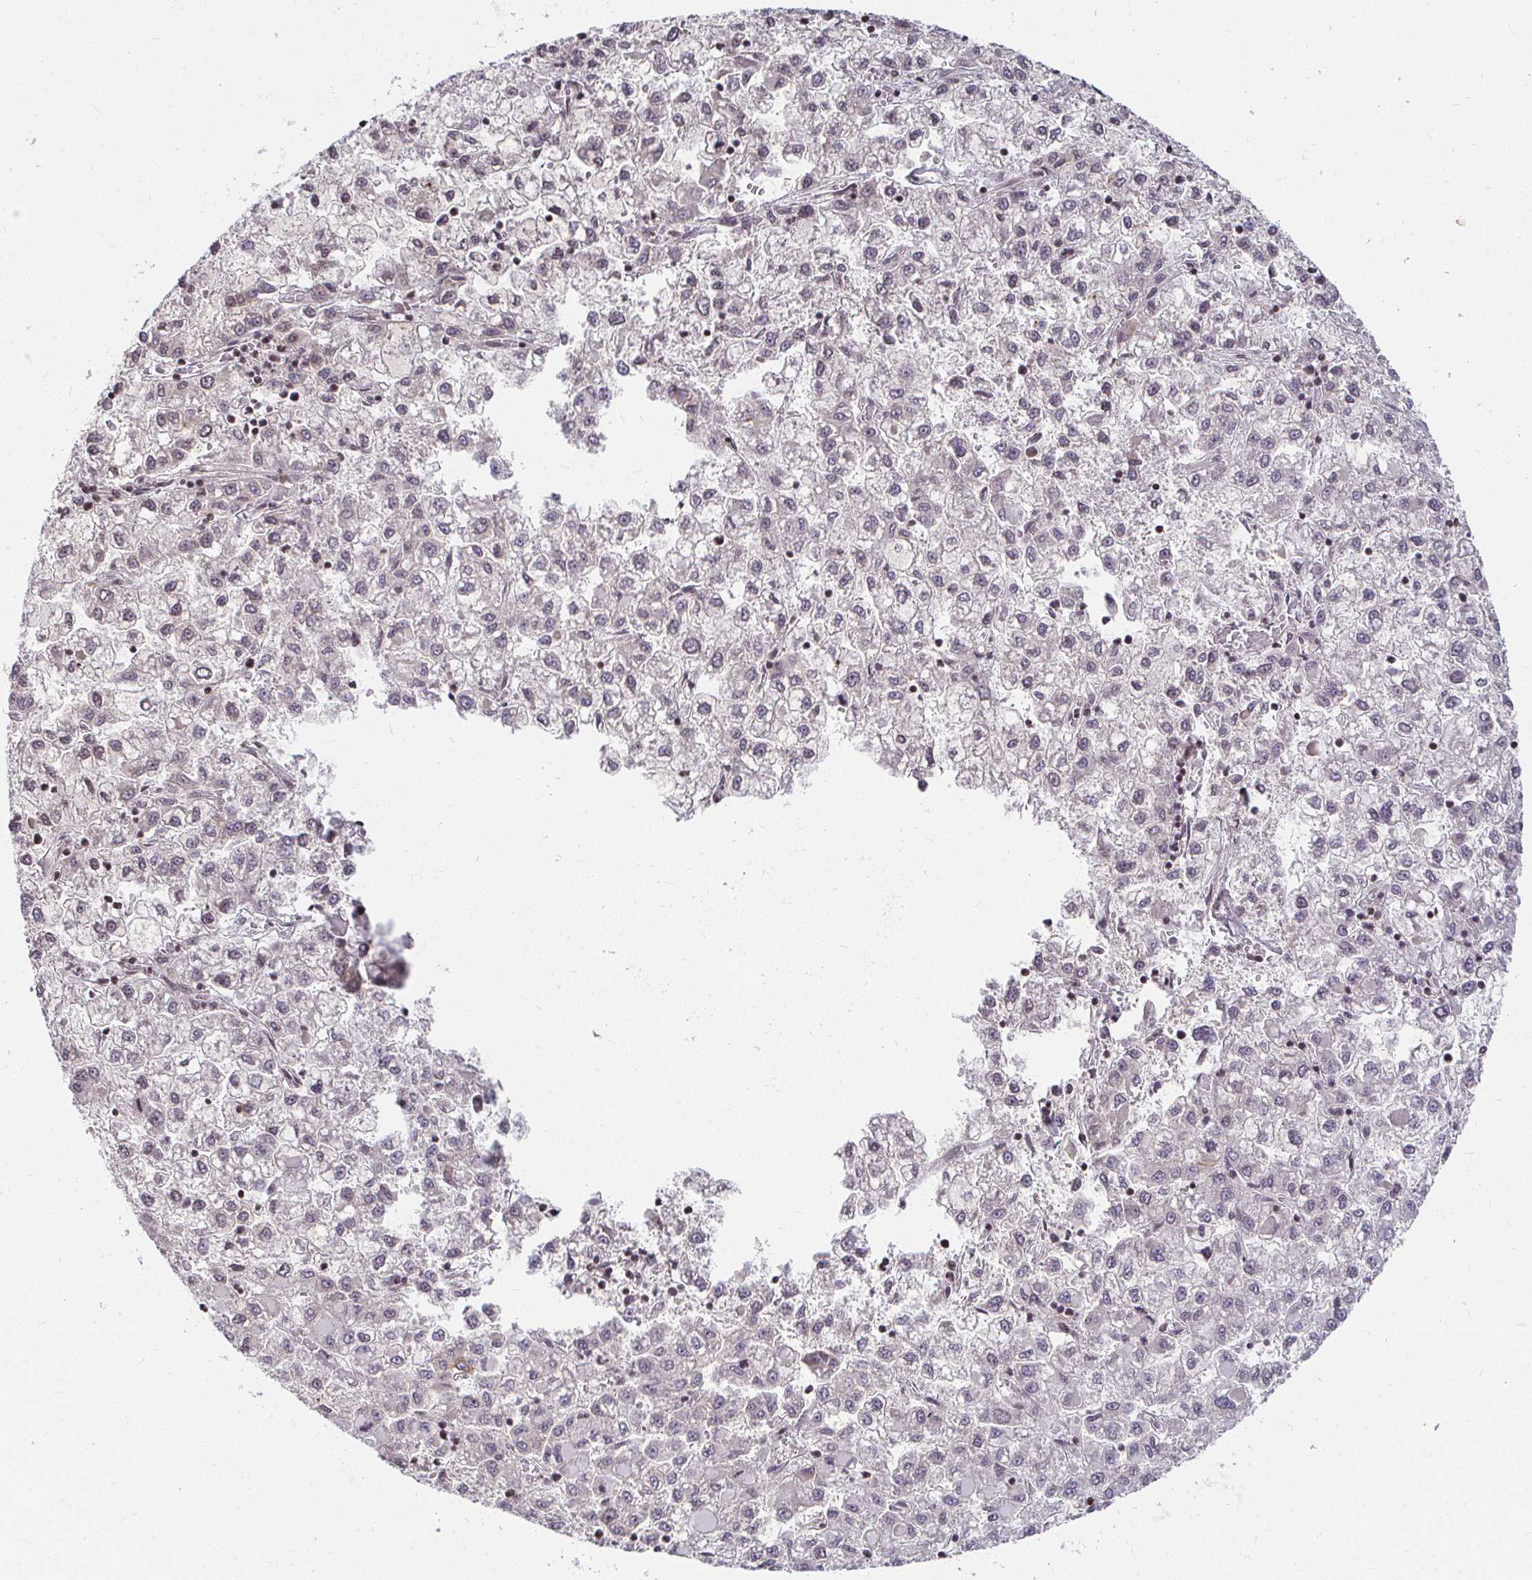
{"staining": {"intensity": "negative", "quantity": "none", "location": "none"}, "tissue": "liver cancer", "cell_type": "Tumor cells", "image_type": "cancer", "snomed": [{"axis": "morphology", "description": "Carcinoma, Hepatocellular, NOS"}, {"axis": "topography", "description": "Liver"}], "caption": "IHC image of liver cancer stained for a protein (brown), which demonstrates no positivity in tumor cells.", "gene": "ANK3", "patient": {"sex": "male", "age": 40}}